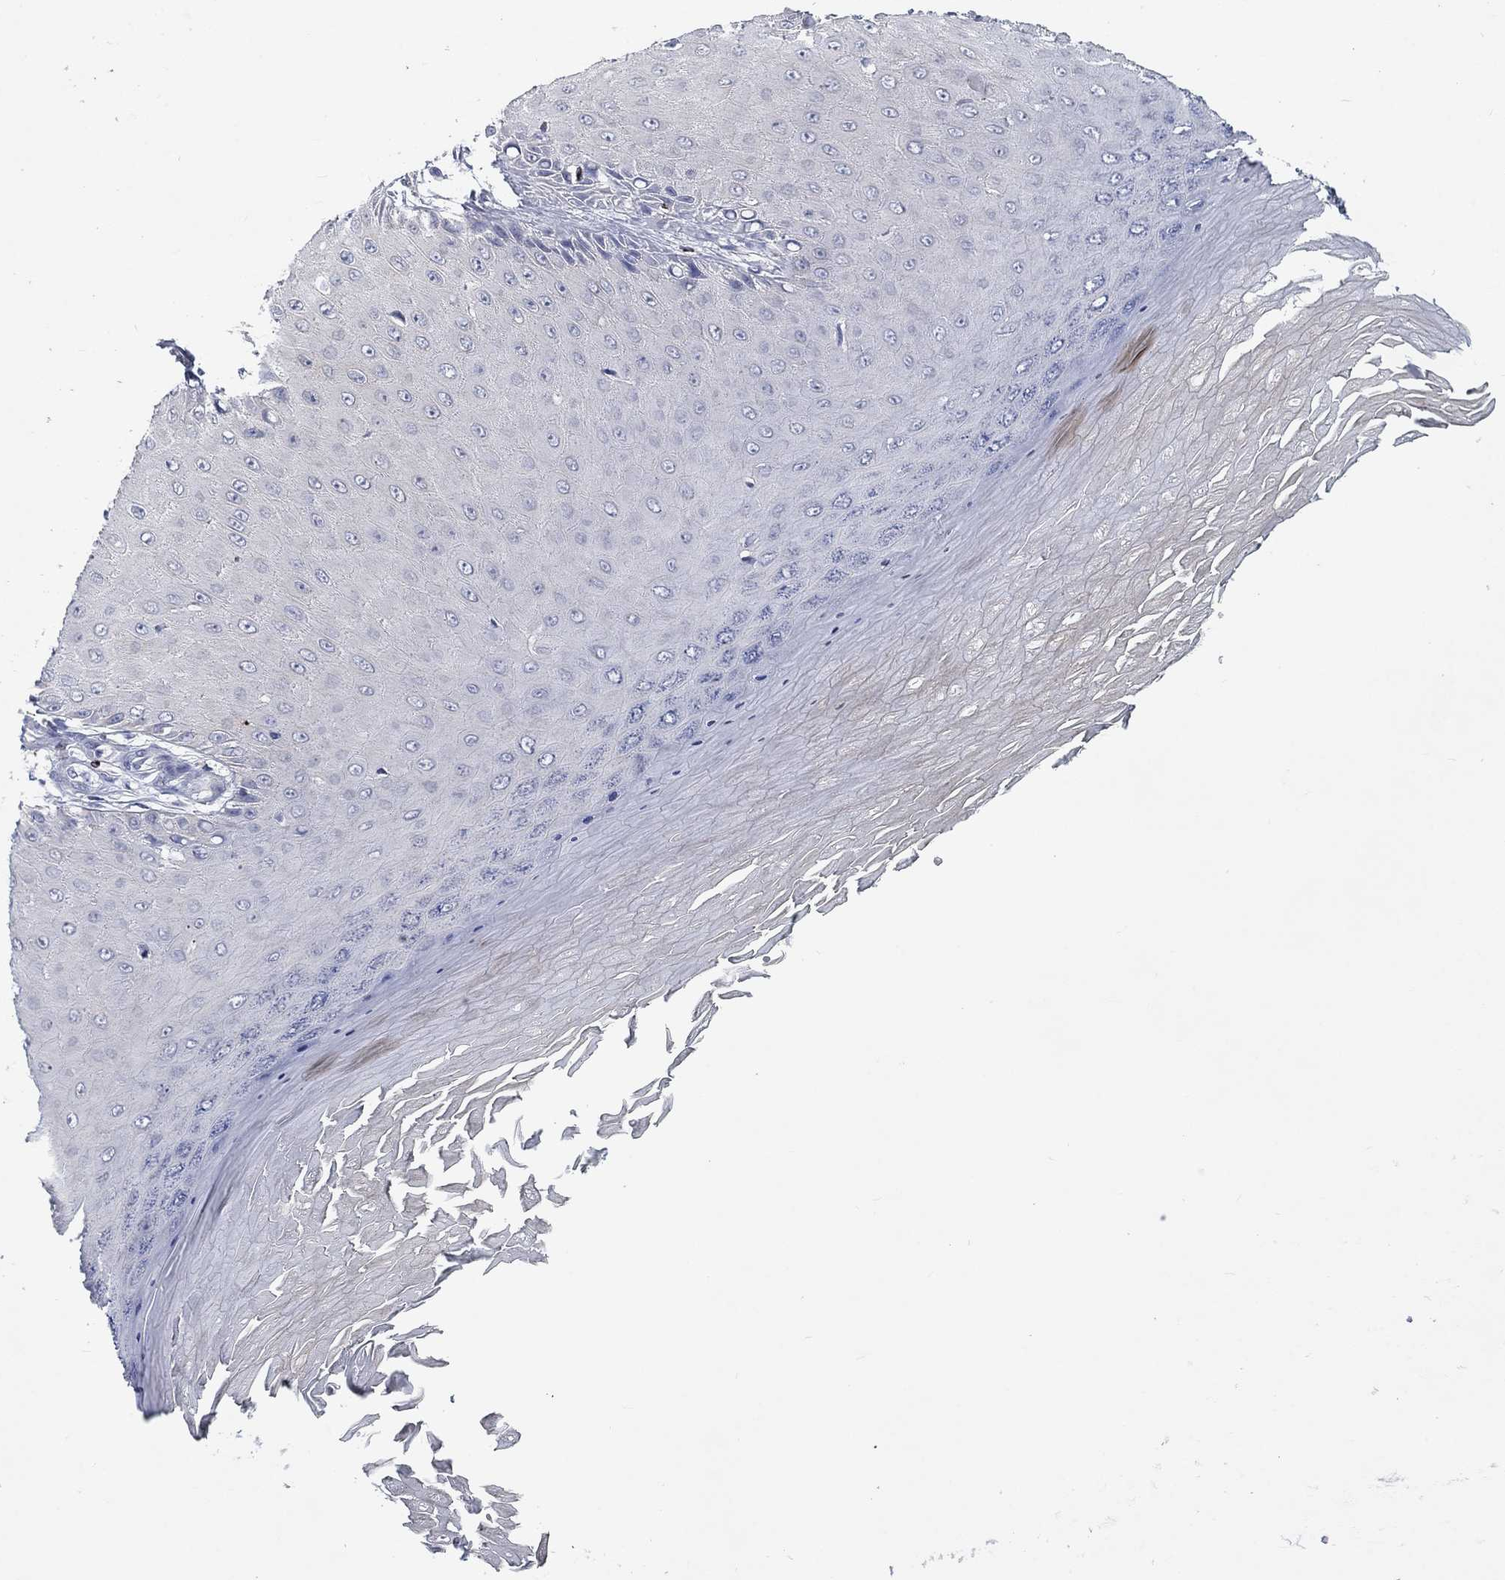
{"staining": {"intensity": "negative", "quantity": "none", "location": "none"}, "tissue": "skin cancer", "cell_type": "Tumor cells", "image_type": "cancer", "snomed": [{"axis": "morphology", "description": "Inflammation, NOS"}, {"axis": "morphology", "description": "Squamous cell carcinoma, NOS"}, {"axis": "topography", "description": "Skin"}], "caption": "High magnification brightfield microscopy of squamous cell carcinoma (skin) stained with DAB (brown) and counterstained with hematoxylin (blue): tumor cells show no significant positivity. (DAB IHC visualized using brightfield microscopy, high magnification).", "gene": "GZMA", "patient": {"sex": "male", "age": 70}}